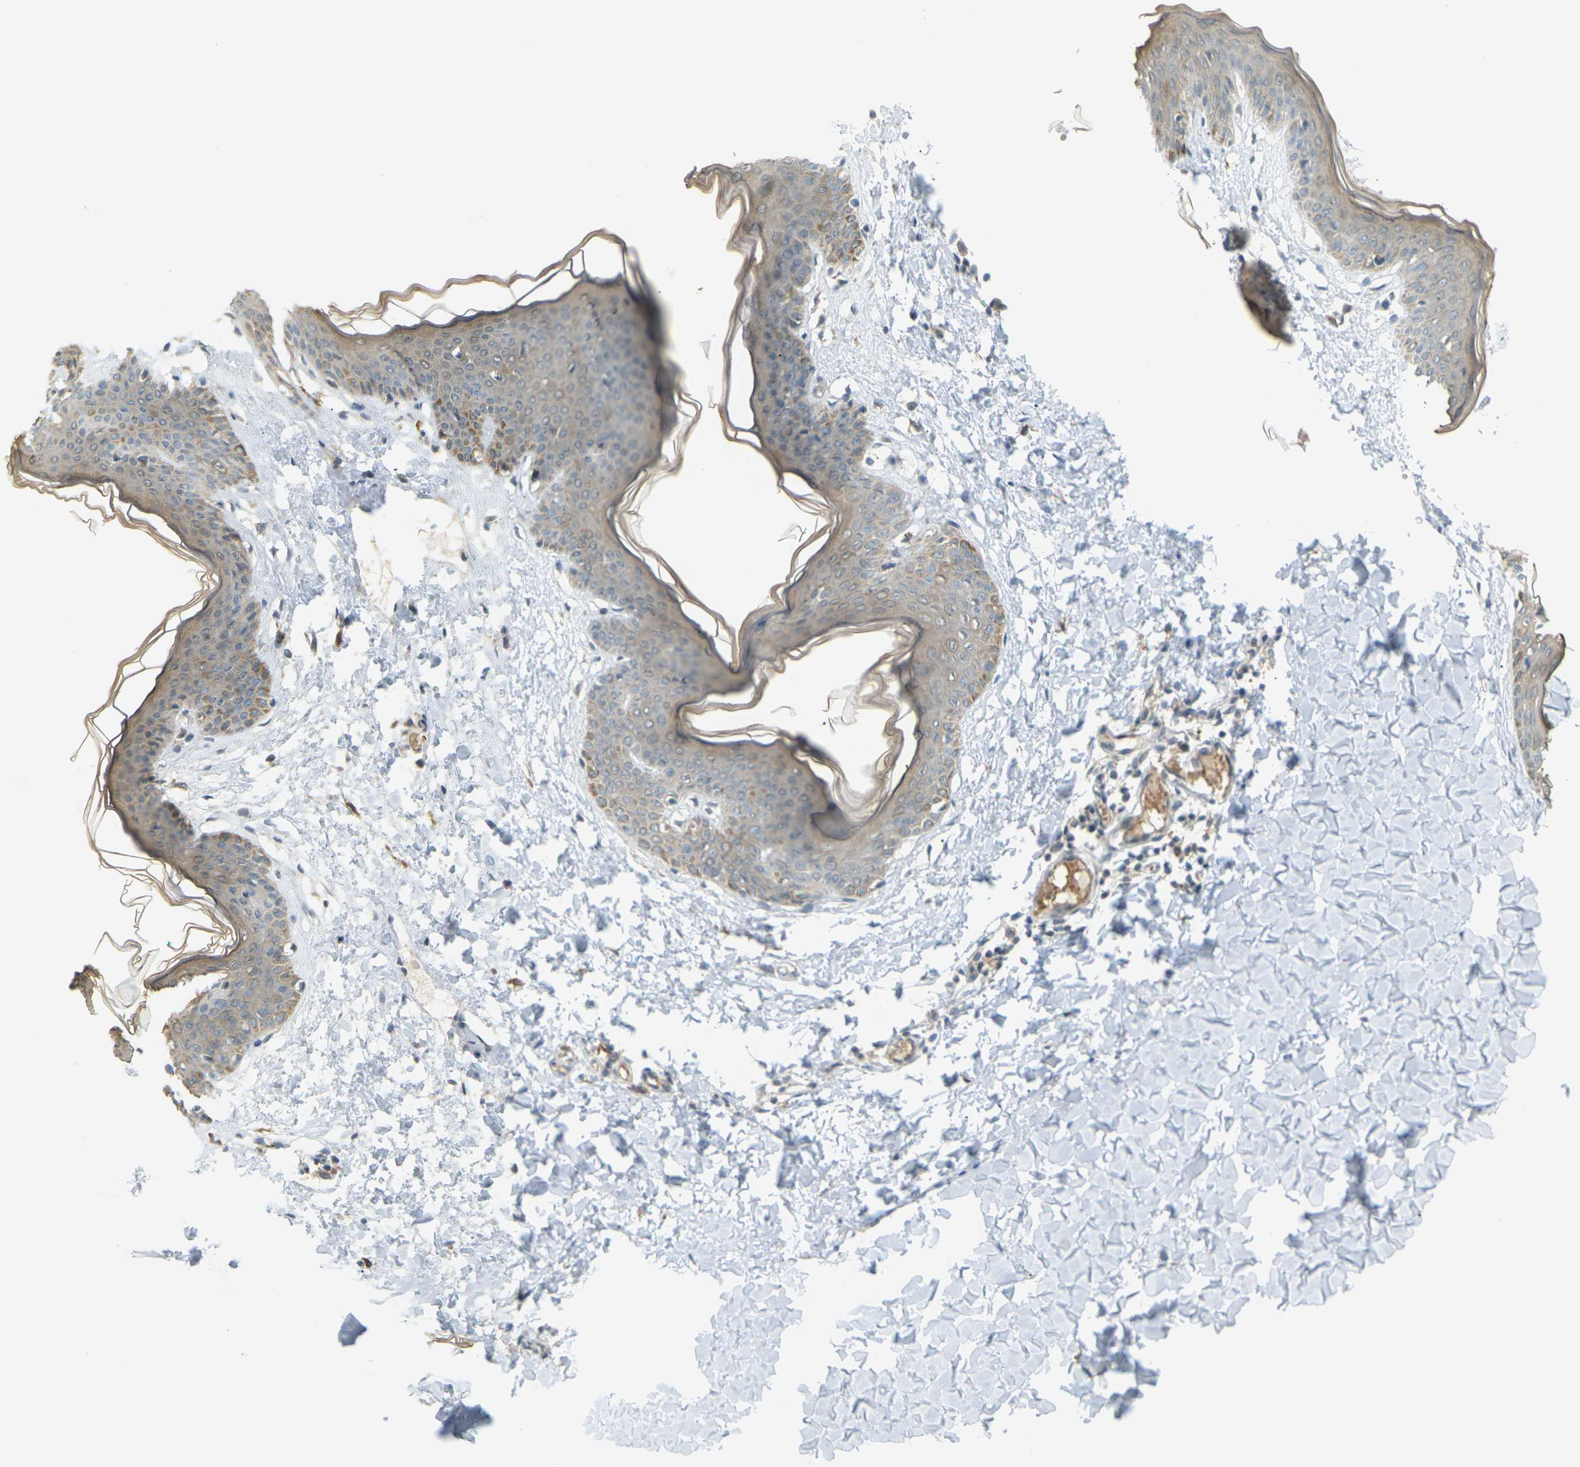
{"staining": {"intensity": "negative", "quantity": "none", "location": "none"}, "tissue": "skin", "cell_type": "Fibroblasts", "image_type": "normal", "snomed": [{"axis": "morphology", "description": "Normal tissue, NOS"}, {"axis": "topography", "description": "Skin"}], "caption": "Histopathology image shows no protein expression in fibroblasts of benign skin.", "gene": "SOCS6", "patient": {"sex": "female", "age": 17}}